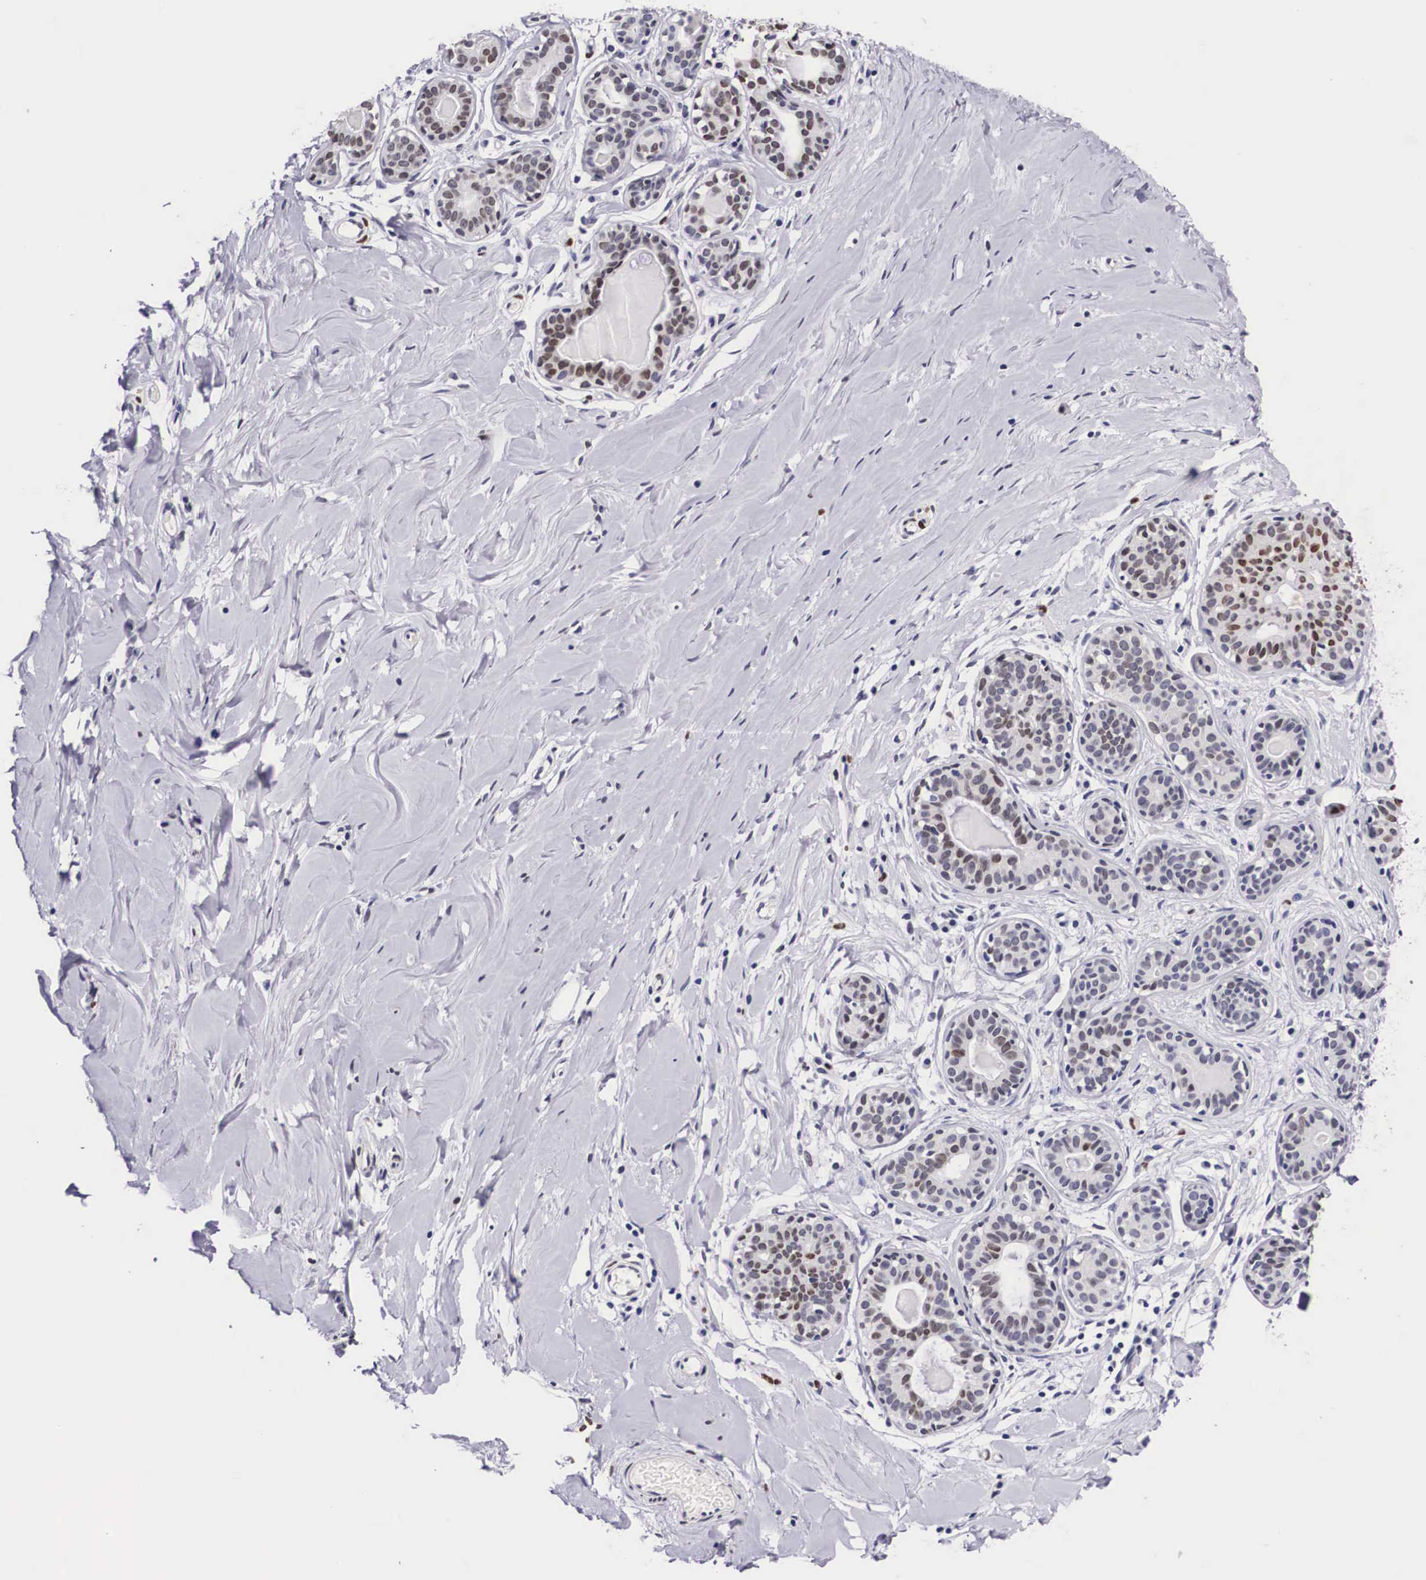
{"staining": {"intensity": "moderate", "quantity": "25%-75%", "location": "nuclear"}, "tissue": "breast", "cell_type": "Glandular cells", "image_type": "normal", "snomed": [{"axis": "morphology", "description": "Normal tissue, NOS"}, {"axis": "topography", "description": "Breast"}], "caption": "Protein expression analysis of normal human breast reveals moderate nuclear positivity in approximately 25%-75% of glandular cells. Using DAB (3,3'-diaminobenzidine) (brown) and hematoxylin (blue) stains, captured at high magnification using brightfield microscopy.", "gene": "KHDRBS3", "patient": {"sex": "female", "age": 44}}